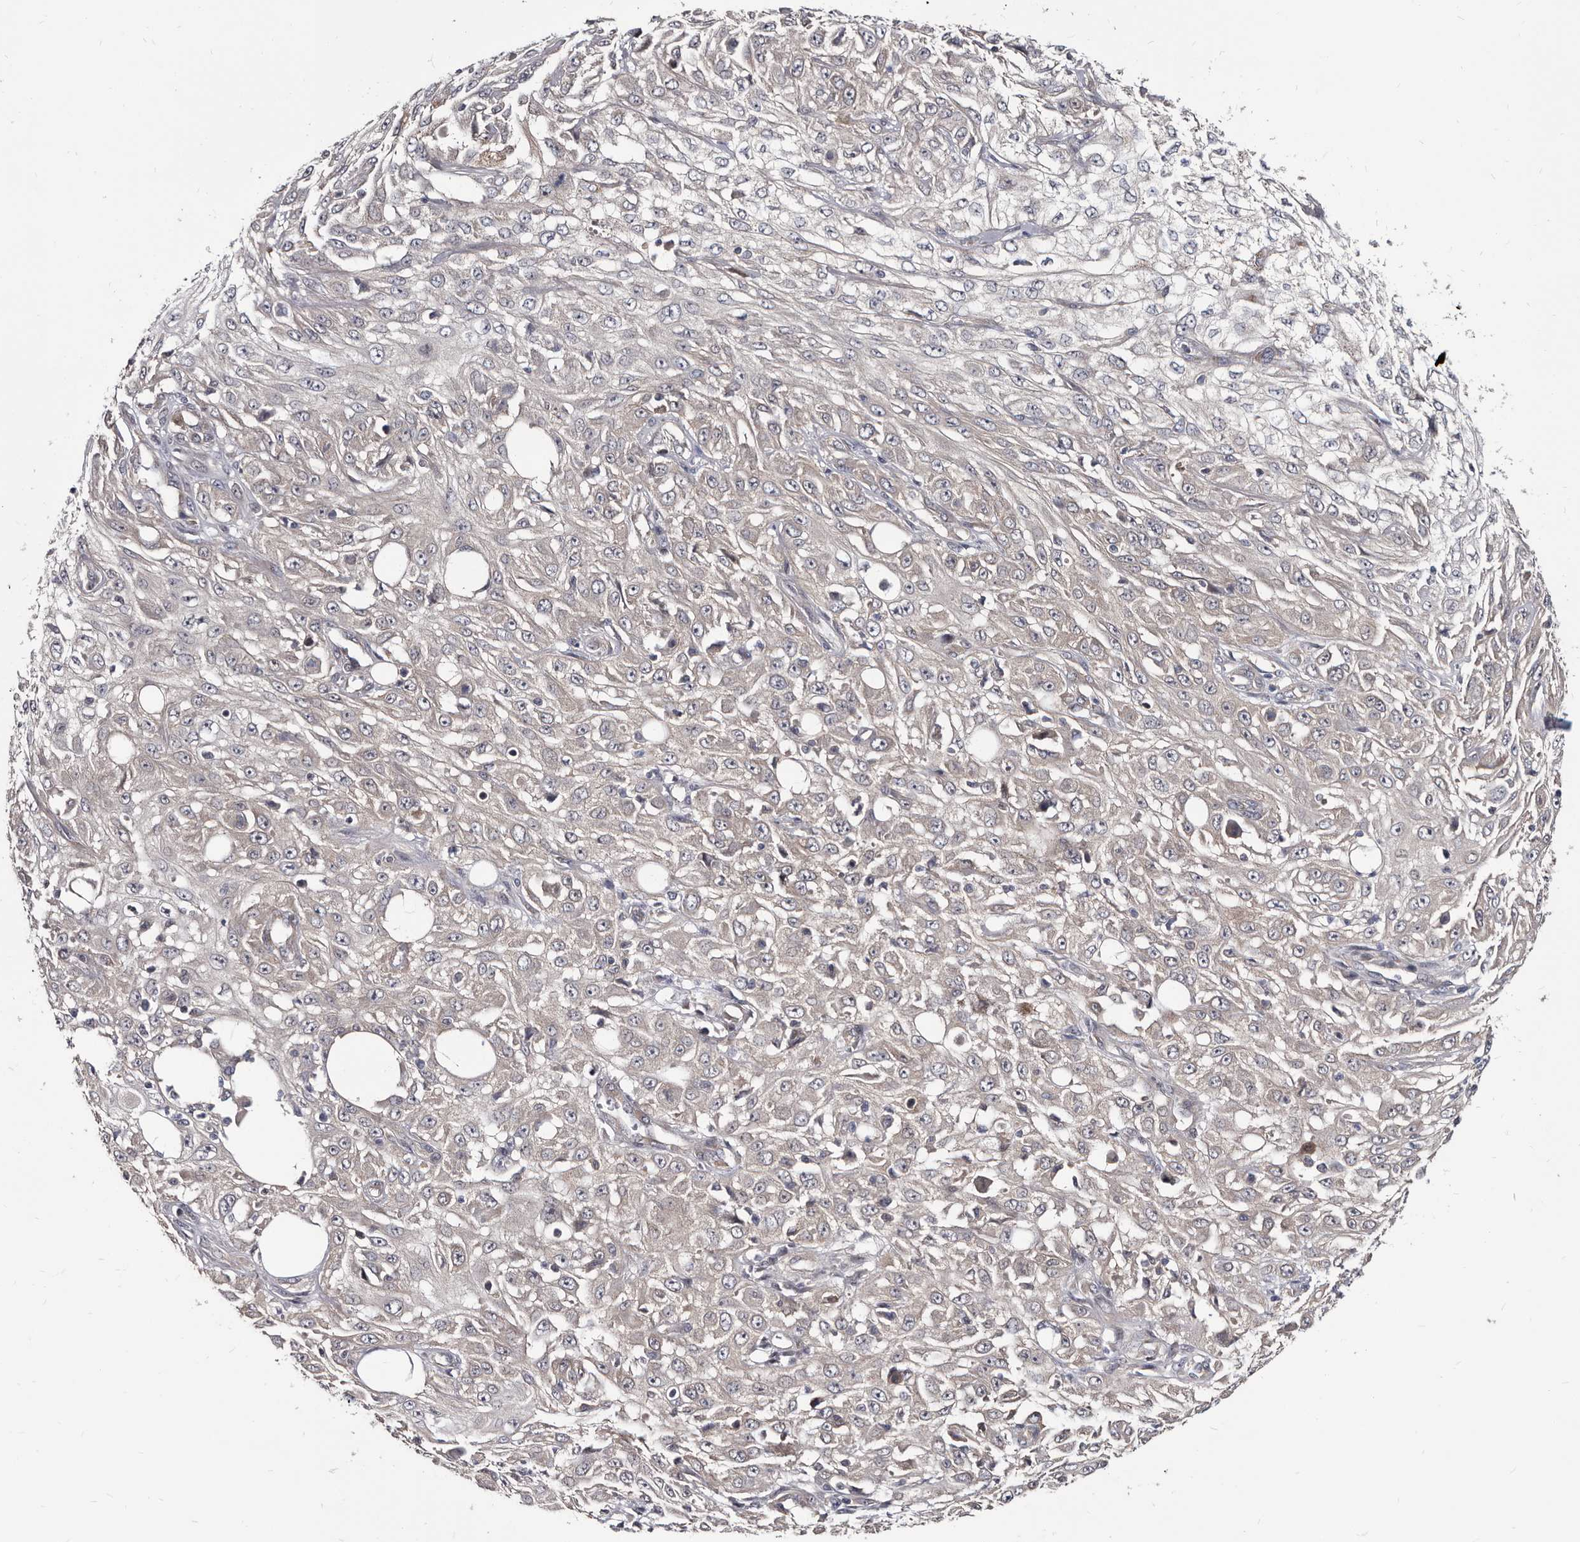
{"staining": {"intensity": "negative", "quantity": "none", "location": "none"}, "tissue": "skin cancer", "cell_type": "Tumor cells", "image_type": "cancer", "snomed": [{"axis": "morphology", "description": "Squamous cell carcinoma, NOS"}, {"axis": "morphology", "description": "Squamous cell carcinoma, metastatic, NOS"}, {"axis": "topography", "description": "Skin"}, {"axis": "topography", "description": "Lymph node"}], "caption": "The photomicrograph exhibits no significant staining in tumor cells of skin metastatic squamous cell carcinoma.", "gene": "ABCF2", "patient": {"sex": "male", "age": 75}}